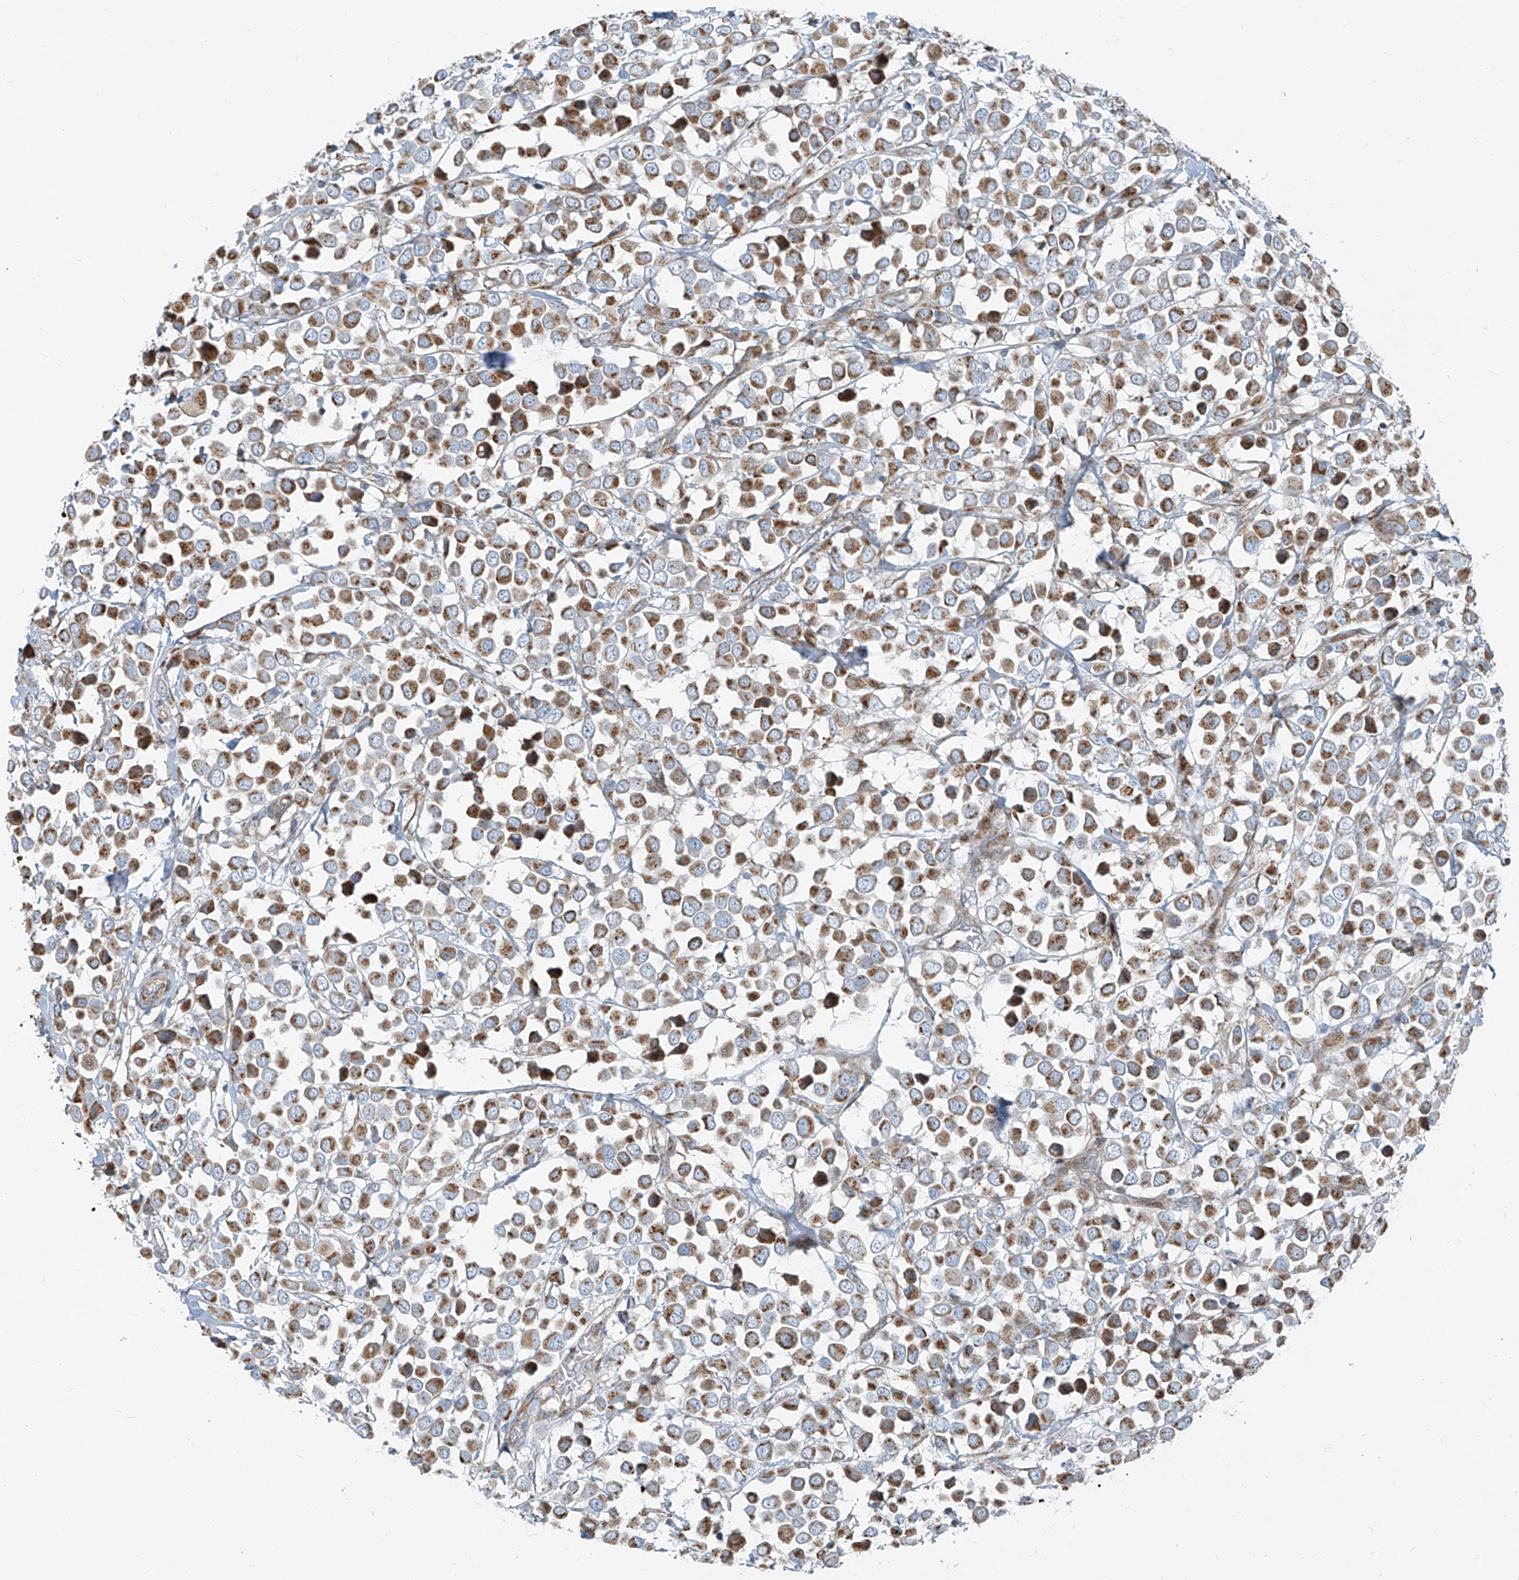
{"staining": {"intensity": "moderate", "quantity": "25%-75%", "location": "cytoplasmic/membranous"}, "tissue": "breast cancer", "cell_type": "Tumor cells", "image_type": "cancer", "snomed": [{"axis": "morphology", "description": "Duct carcinoma"}, {"axis": "topography", "description": "Breast"}], "caption": "Tumor cells reveal moderate cytoplasmic/membranous positivity in approximately 25%-75% of cells in breast cancer (invasive ductal carcinoma).", "gene": "HIC2", "patient": {"sex": "female", "age": 61}}